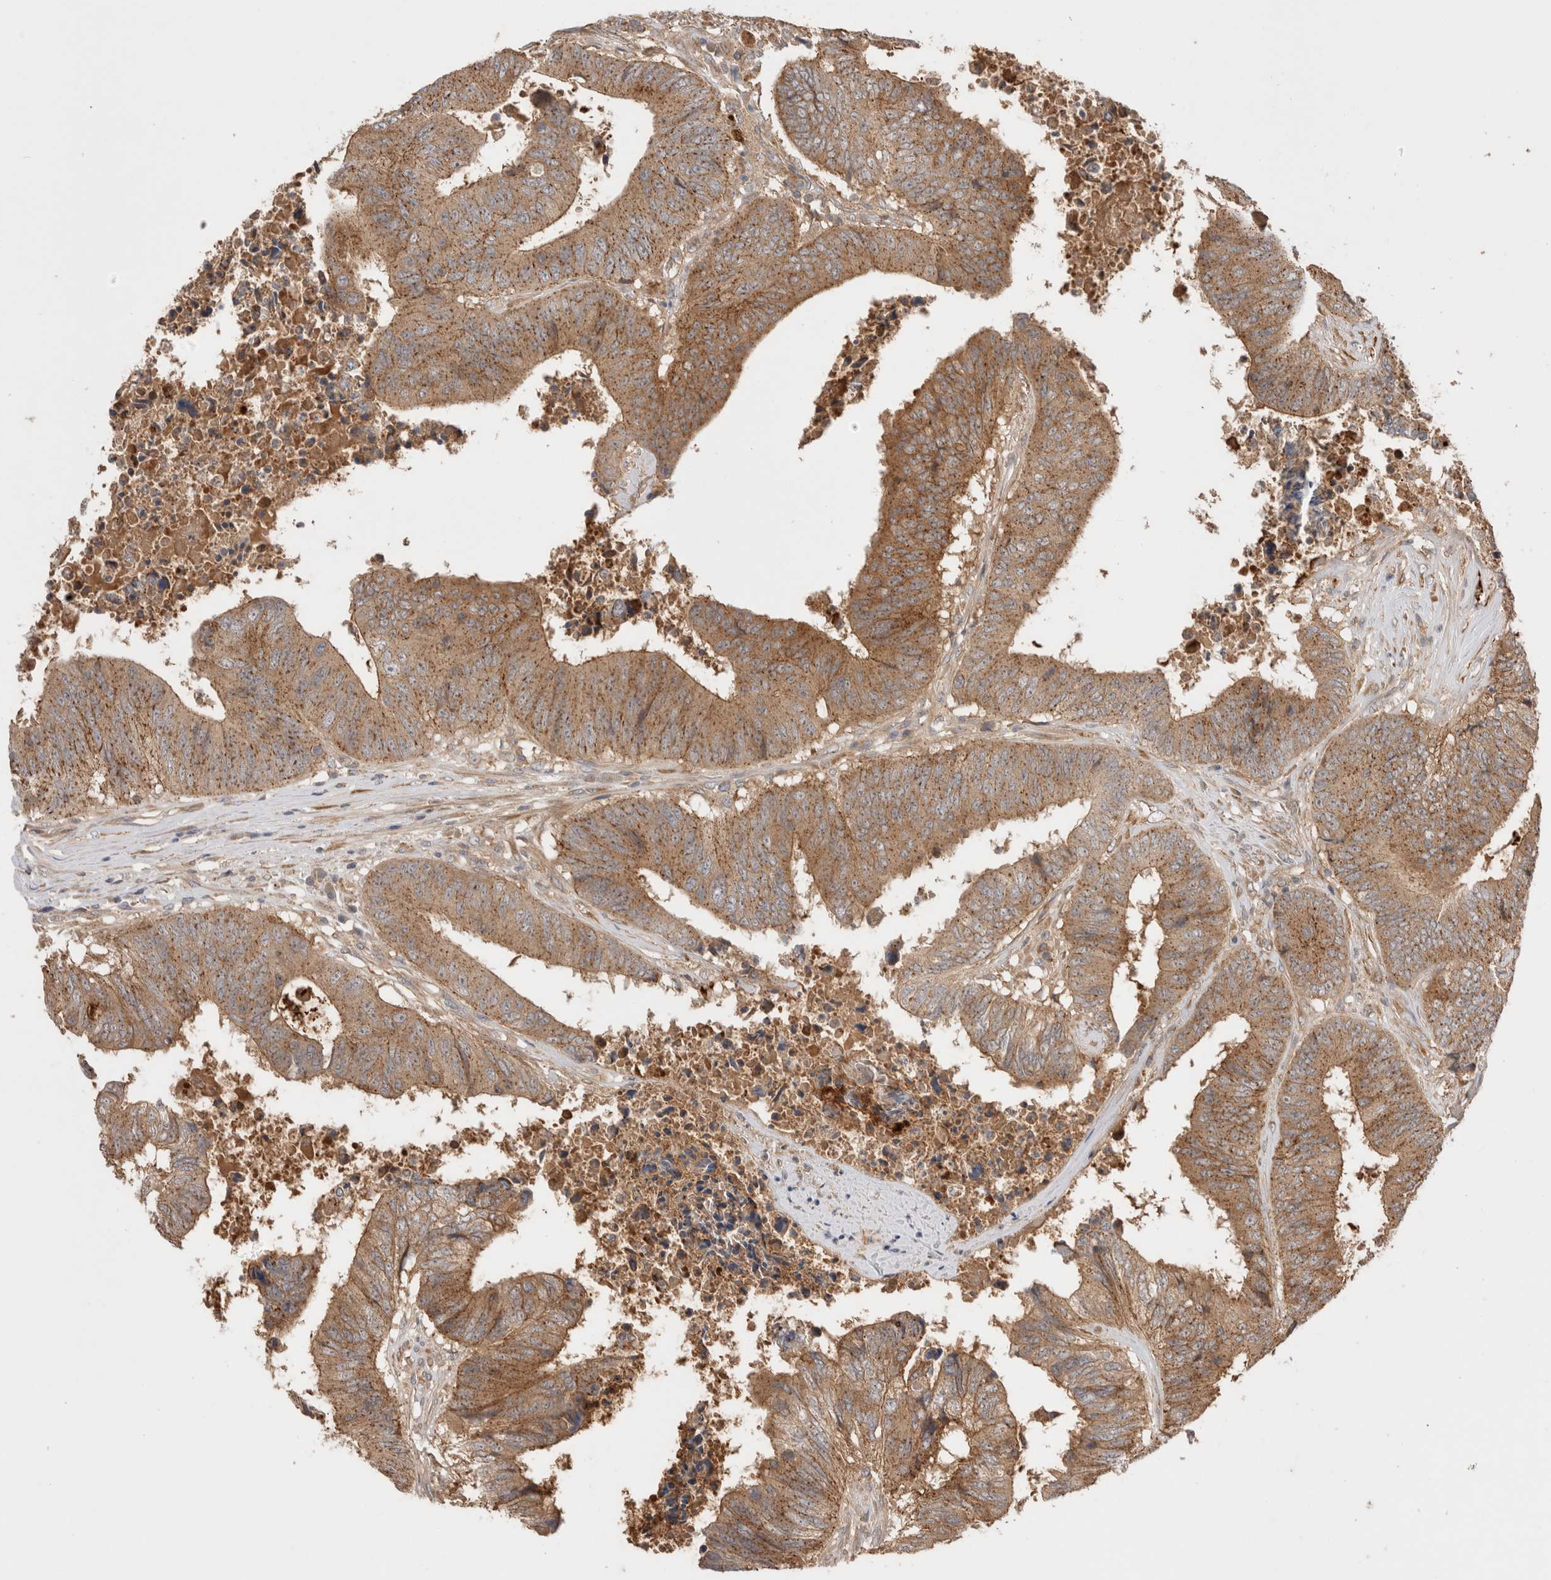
{"staining": {"intensity": "moderate", "quantity": ">75%", "location": "cytoplasmic/membranous"}, "tissue": "colorectal cancer", "cell_type": "Tumor cells", "image_type": "cancer", "snomed": [{"axis": "morphology", "description": "Adenocarcinoma, NOS"}, {"axis": "topography", "description": "Rectum"}], "caption": "Protein staining of colorectal cancer tissue exhibits moderate cytoplasmic/membranous positivity in approximately >75% of tumor cells.", "gene": "VPS28", "patient": {"sex": "male", "age": 72}}